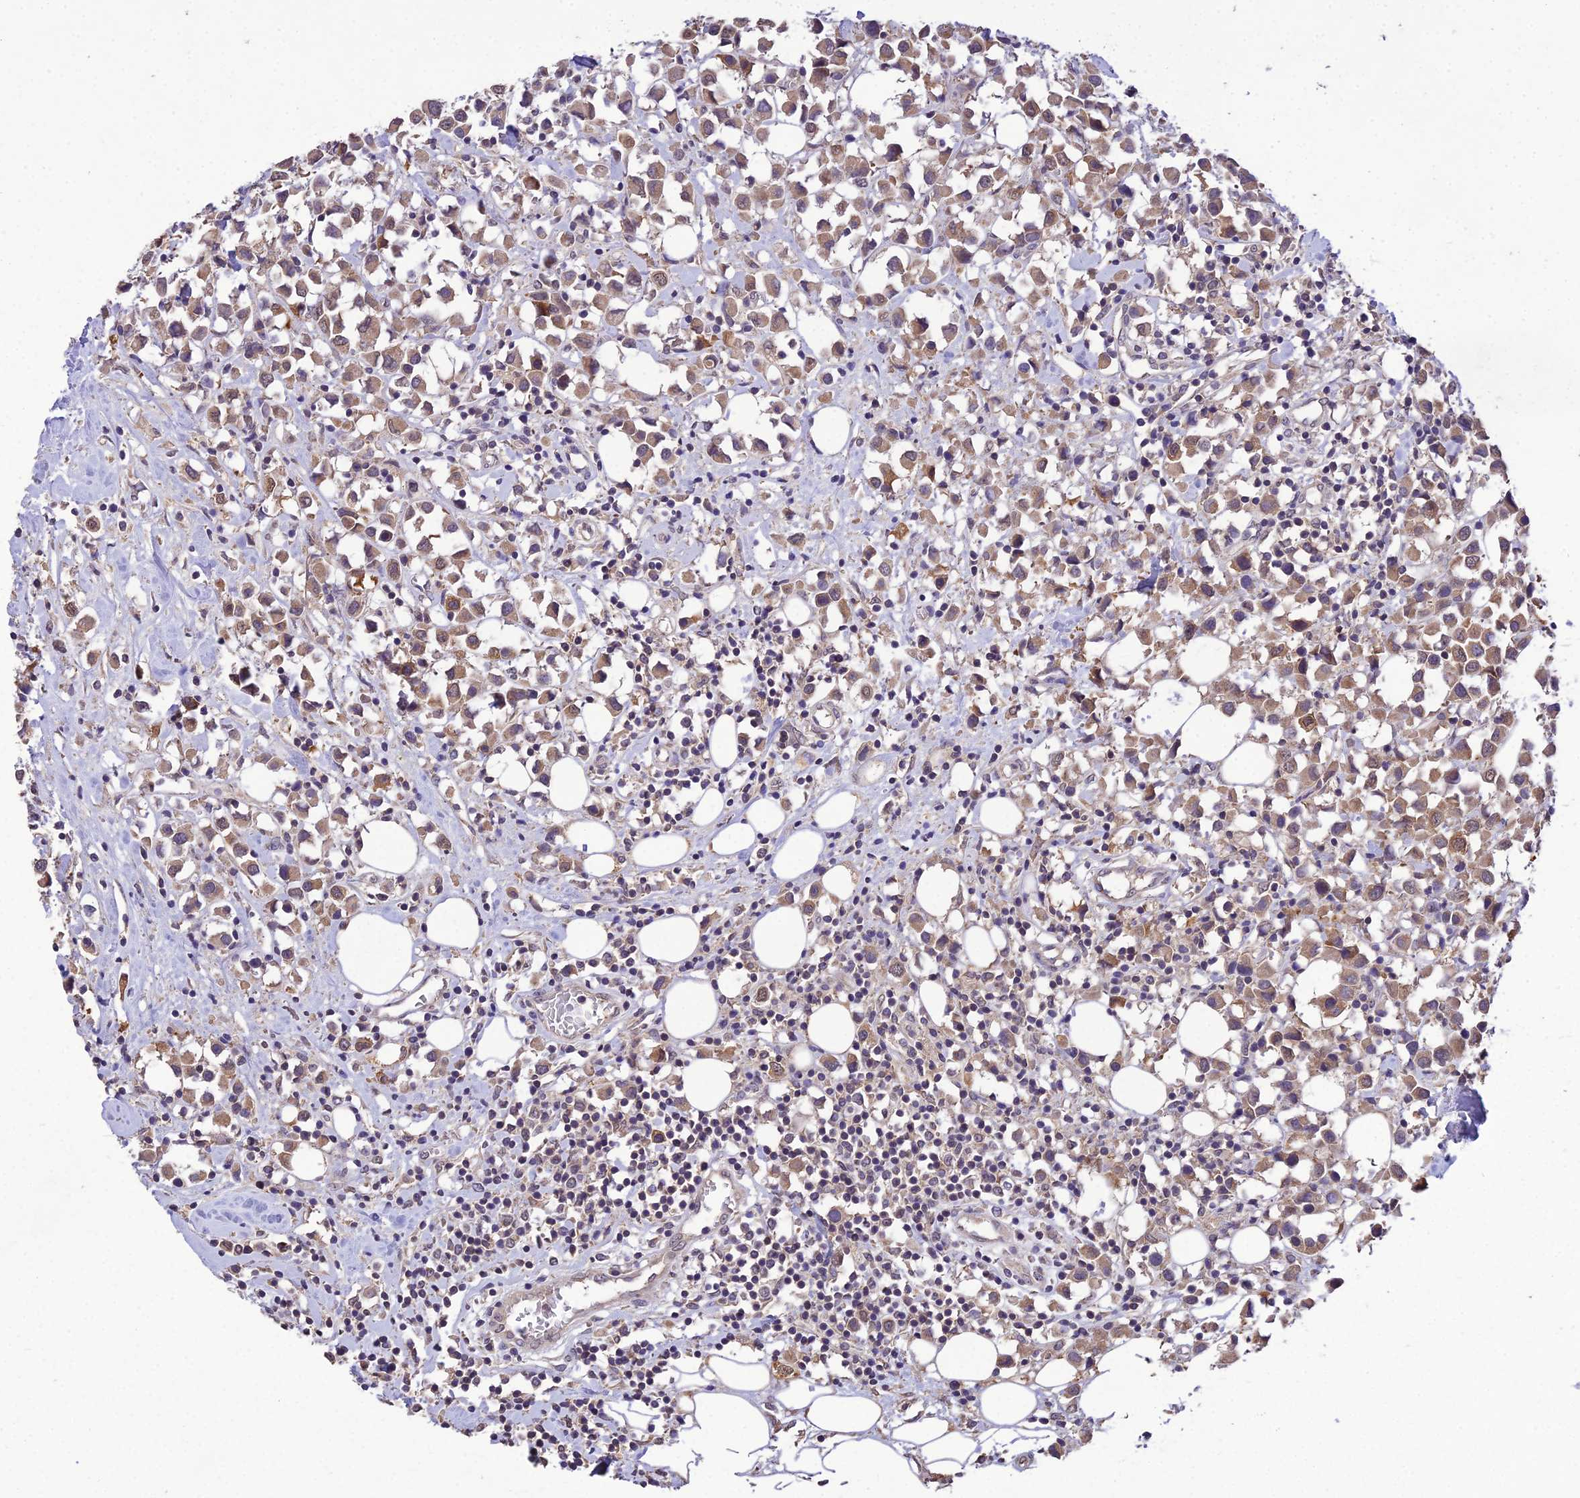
{"staining": {"intensity": "moderate", "quantity": ">75%", "location": "cytoplasmic/membranous,nuclear"}, "tissue": "breast cancer", "cell_type": "Tumor cells", "image_type": "cancer", "snomed": [{"axis": "morphology", "description": "Duct carcinoma"}, {"axis": "topography", "description": "Breast"}], "caption": "DAB (3,3'-diaminobenzidine) immunohistochemical staining of breast invasive ductal carcinoma reveals moderate cytoplasmic/membranous and nuclear protein staining in about >75% of tumor cells. (brown staining indicates protein expression, while blue staining denotes nuclei).", "gene": "PGK1", "patient": {"sex": "female", "age": 61}}